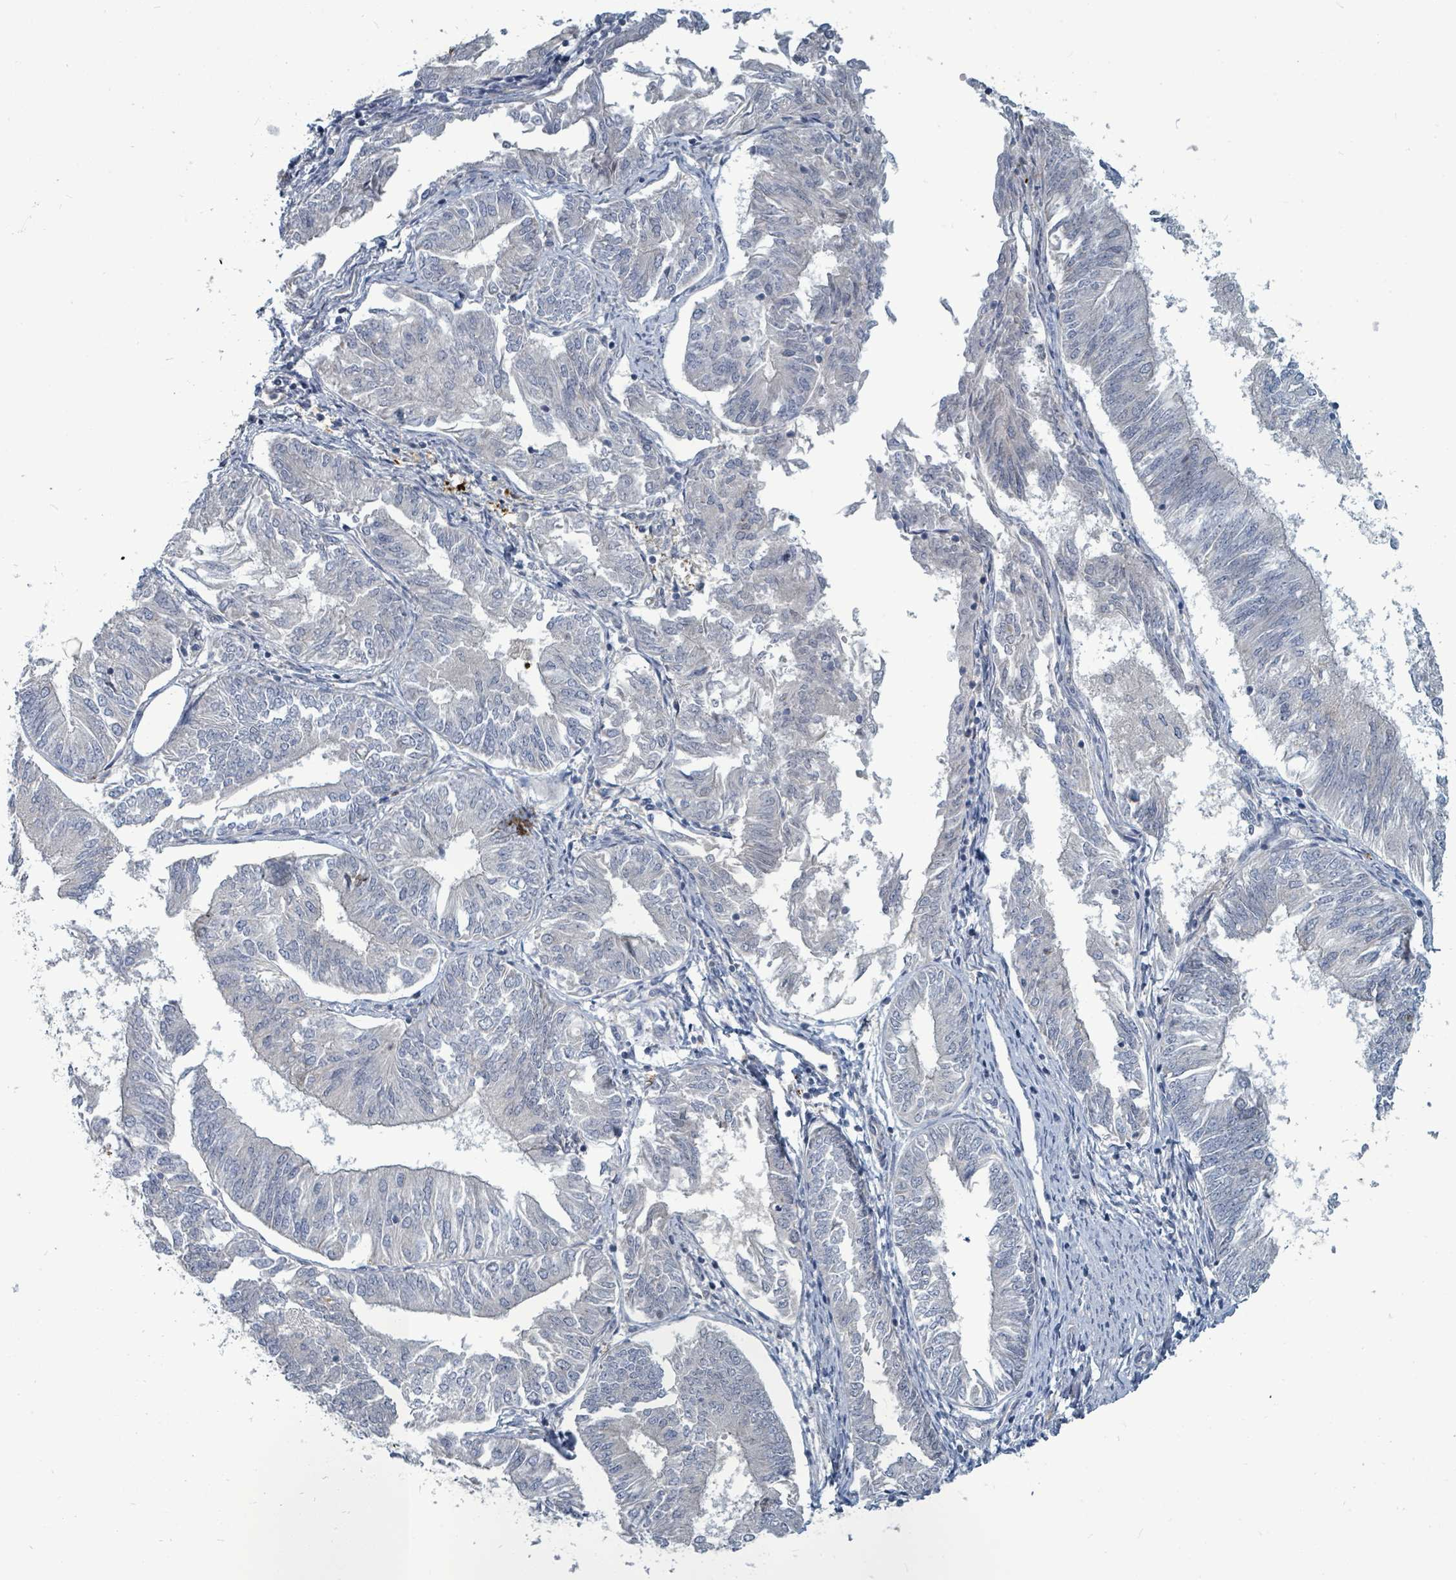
{"staining": {"intensity": "negative", "quantity": "none", "location": "none"}, "tissue": "endometrial cancer", "cell_type": "Tumor cells", "image_type": "cancer", "snomed": [{"axis": "morphology", "description": "Adenocarcinoma, NOS"}, {"axis": "topography", "description": "Endometrium"}], "caption": "Immunohistochemical staining of human endometrial cancer (adenocarcinoma) exhibits no significant staining in tumor cells.", "gene": "TRDMT1", "patient": {"sex": "female", "age": 58}}